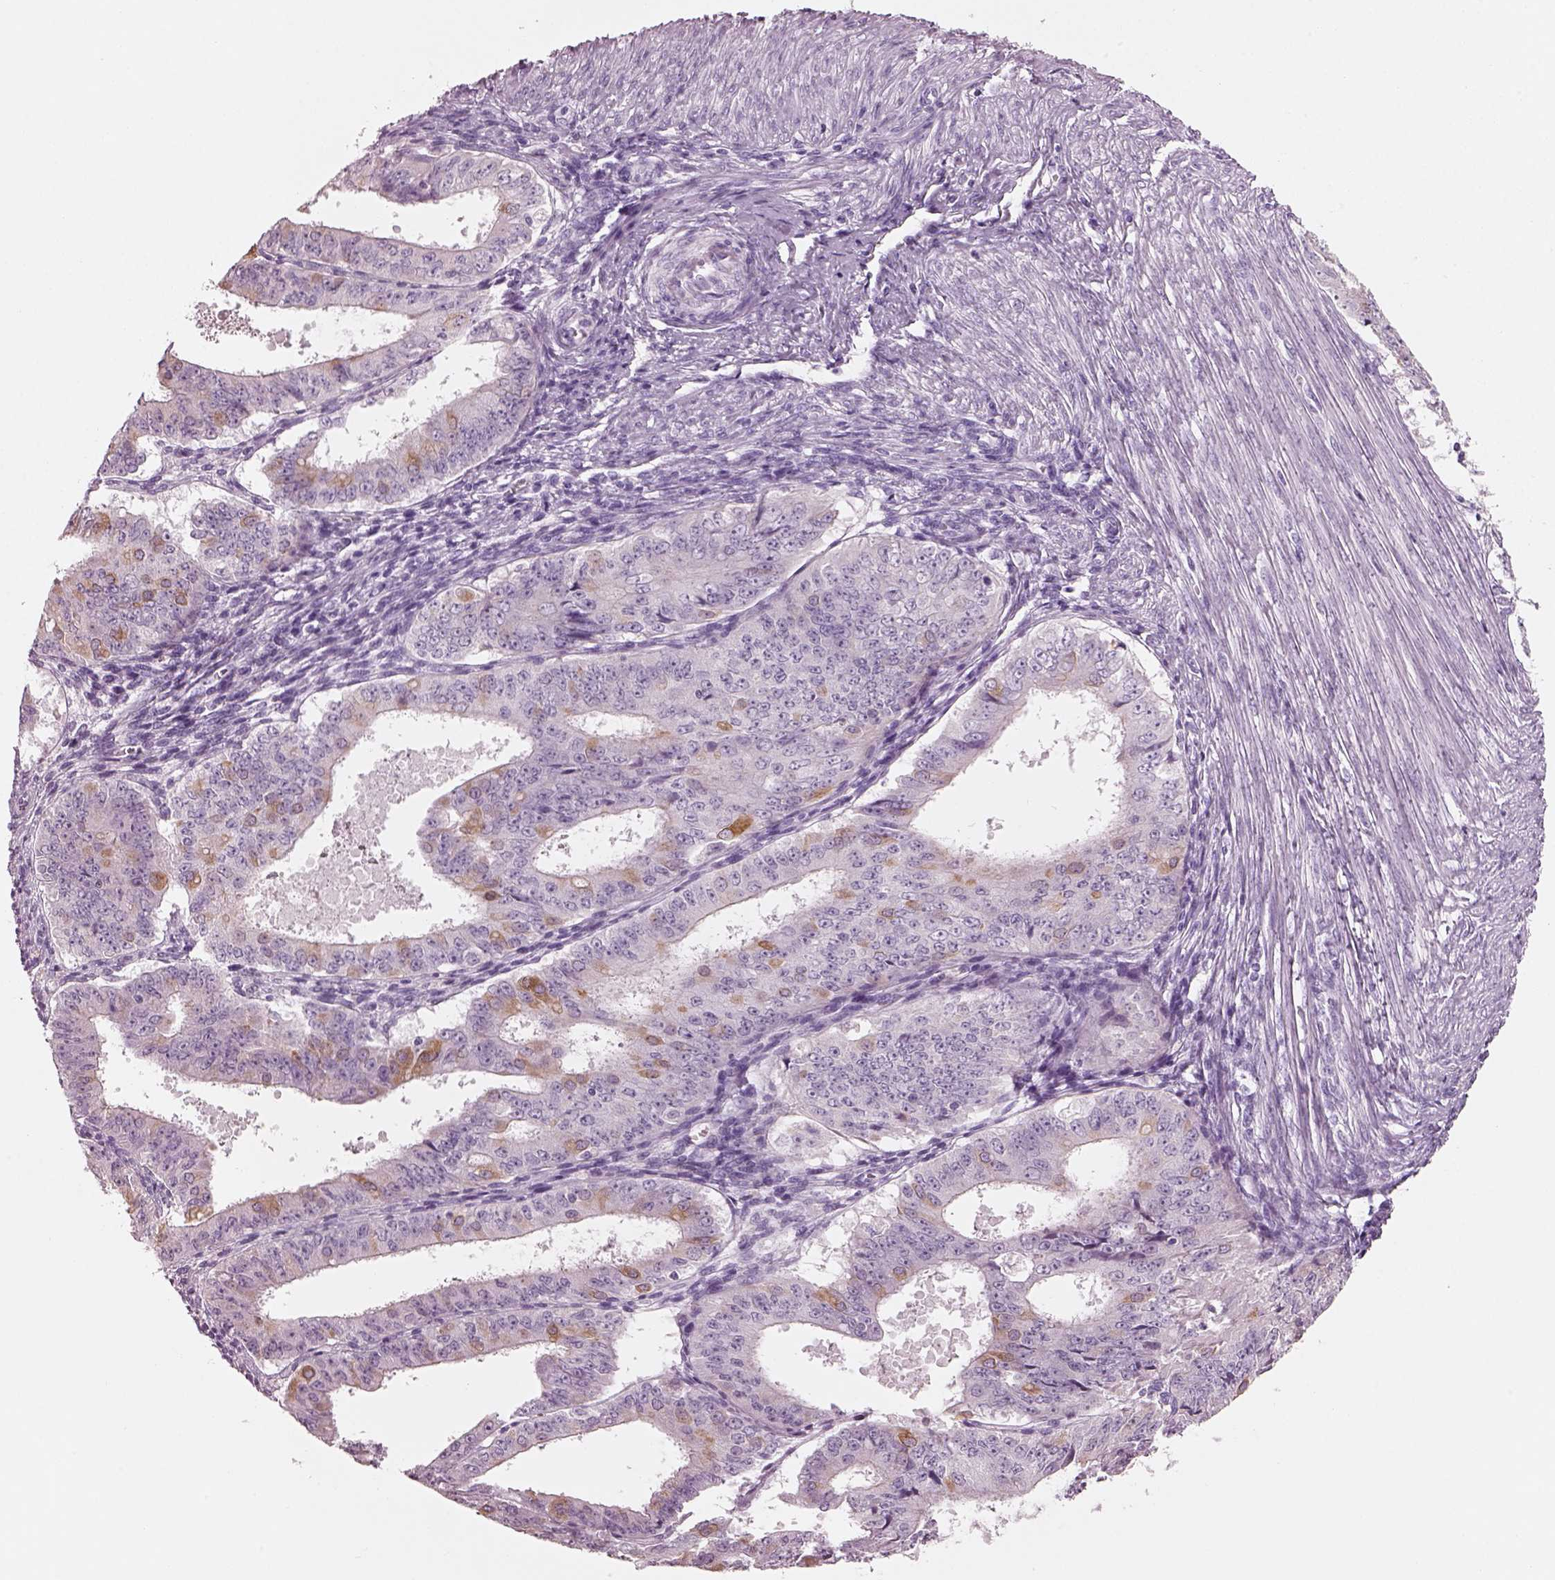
{"staining": {"intensity": "negative", "quantity": "none", "location": "none"}, "tissue": "ovarian cancer", "cell_type": "Tumor cells", "image_type": "cancer", "snomed": [{"axis": "morphology", "description": "Carcinoma, endometroid"}, {"axis": "topography", "description": "Ovary"}], "caption": "High power microscopy photomicrograph of an IHC micrograph of ovarian cancer, revealing no significant positivity in tumor cells.", "gene": "SLC27A2", "patient": {"sex": "female", "age": 42}}